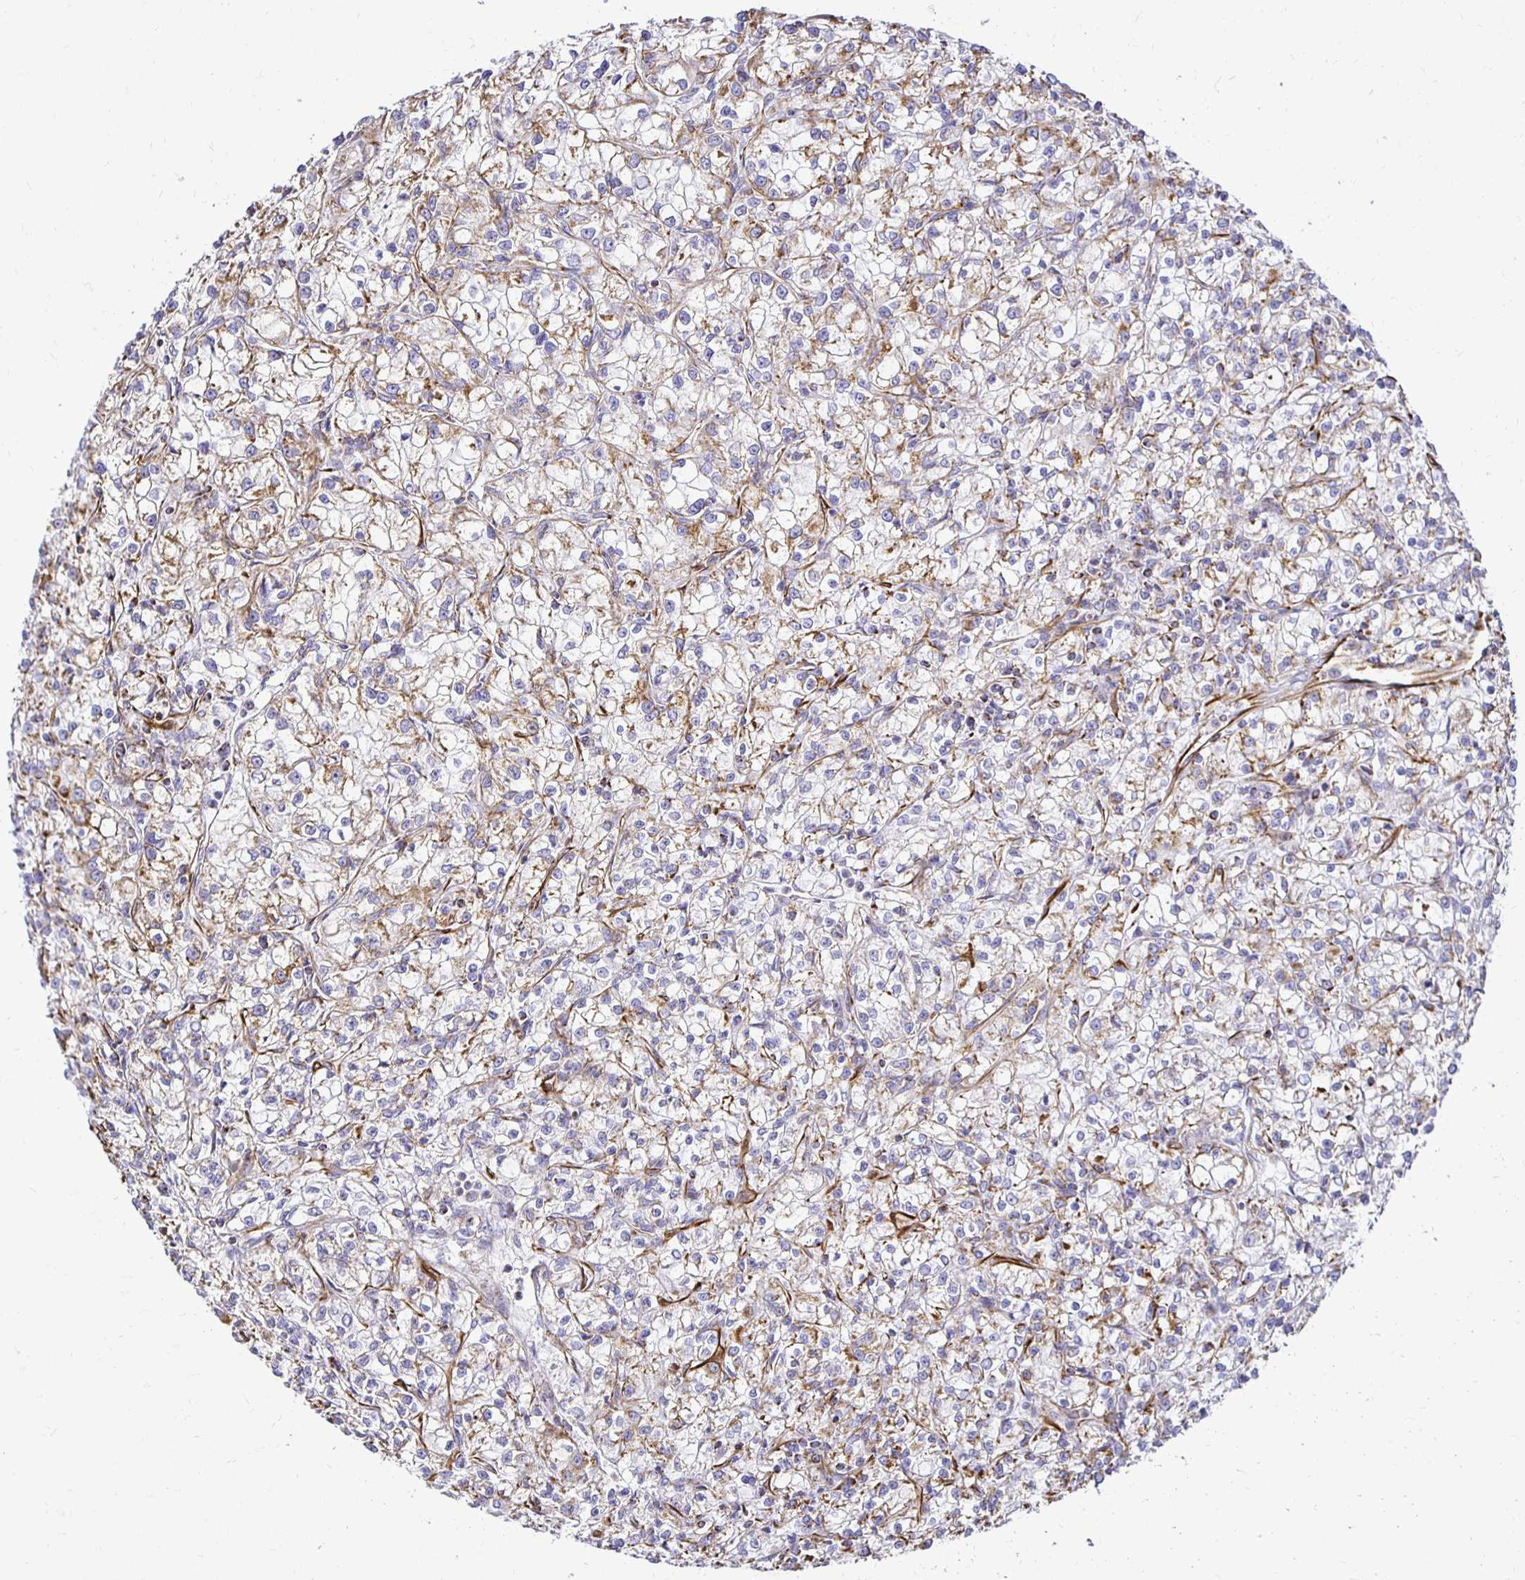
{"staining": {"intensity": "weak", "quantity": ">75%", "location": "cytoplasmic/membranous"}, "tissue": "renal cancer", "cell_type": "Tumor cells", "image_type": "cancer", "snomed": [{"axis": "morphology", "description": "Adenocarcinoma, NOS"}, {"axis": "topography", "description": "Kidney"}], "caption": "Immunohistochemistry (IHC) (DAB (3,3'-diaminobenzidine)) staining of renal cancer demonstrates weak cytoplasmic/membranous protein expression in about >75% of tumor cells. (DAB (3,3'-diaminobenzidine) IHC, brown staining for protein, blue staining for nuclei).", "gene": "PLAAT2", "patient": {"sex": "female", "age": 59}}